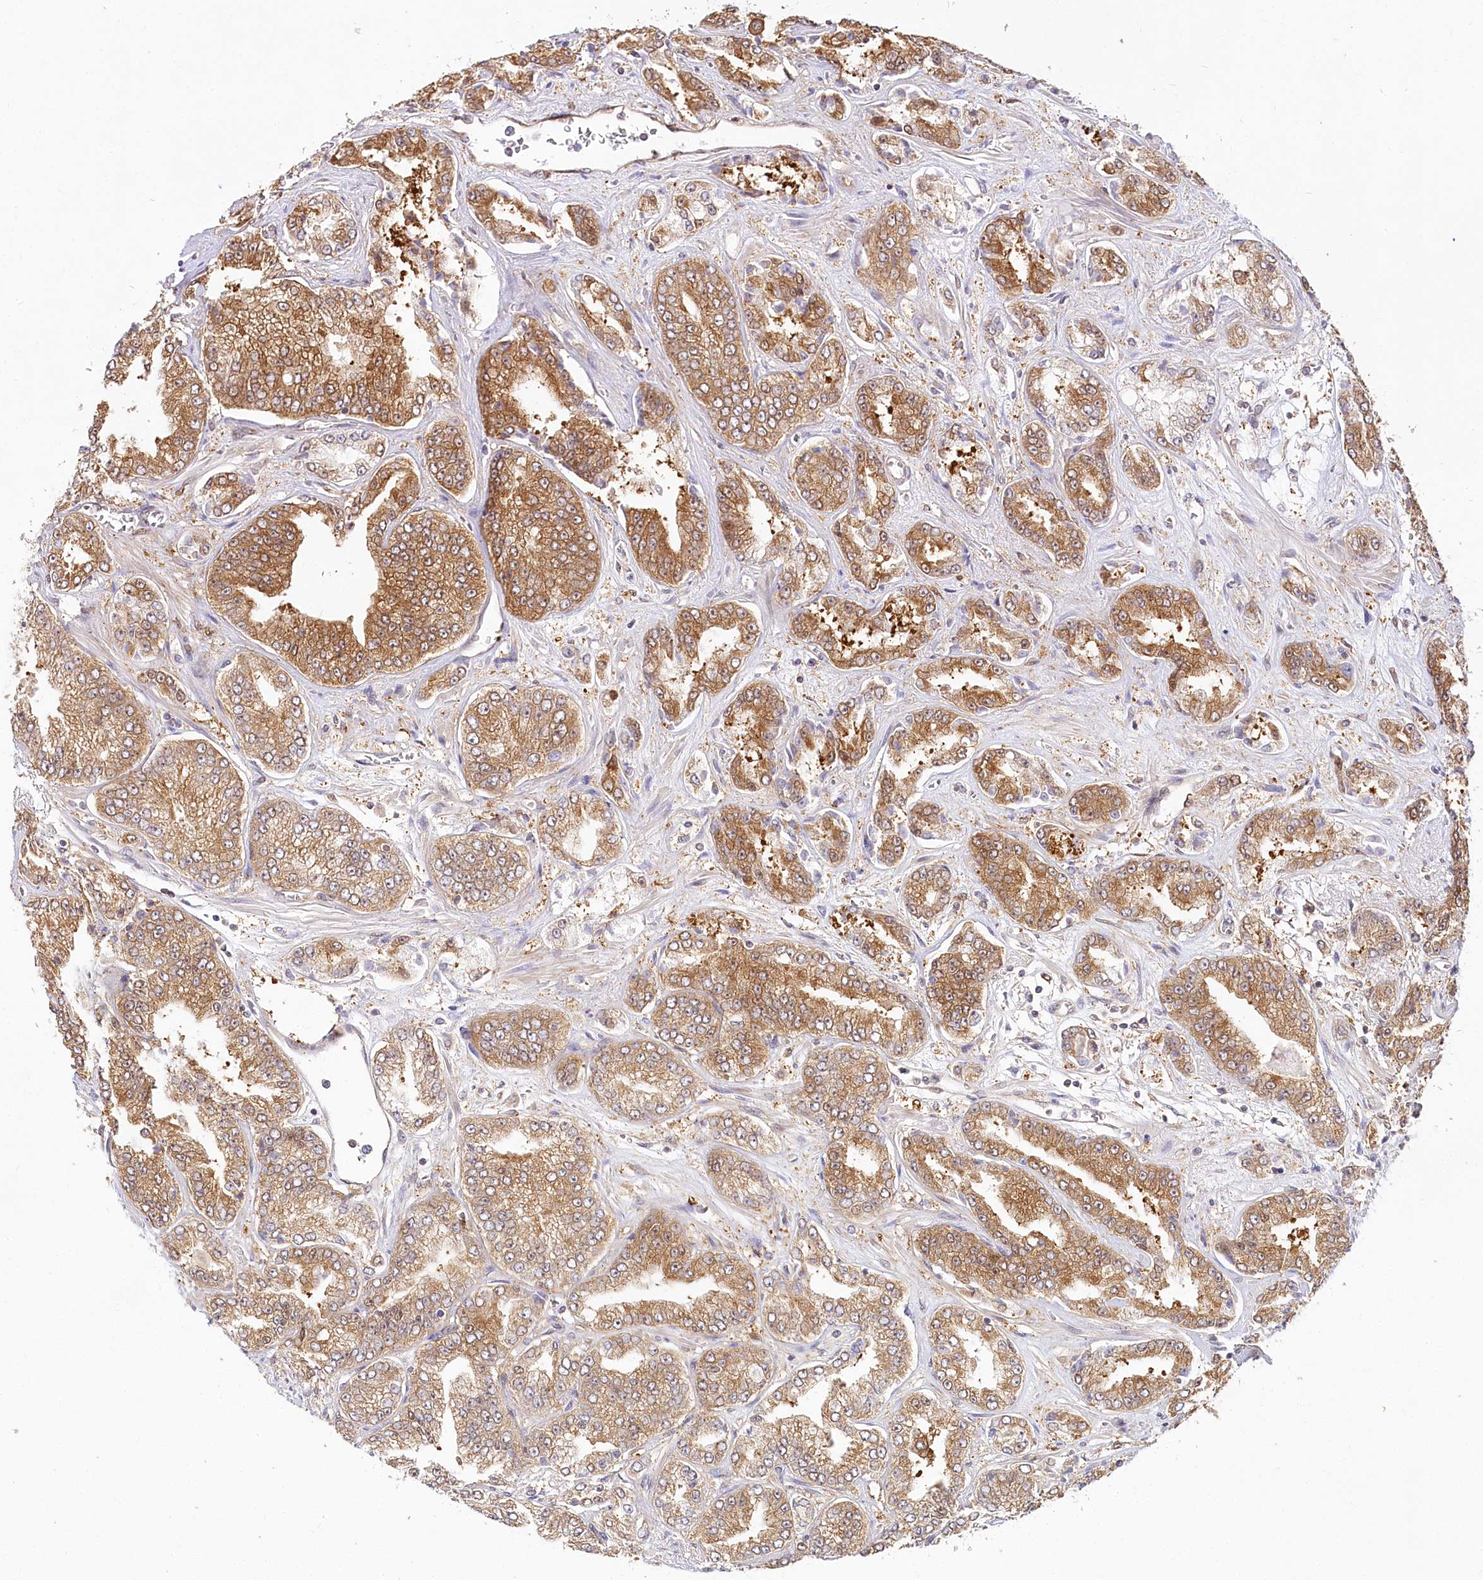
{"staining": {"intensity": "moderate", "quantity": ">75%", "location": "cytoplasmic/membranous"}, "tissue": "prostate cancer", "cell_type": "Tumor cells", "image_type": "cancer", "snomed": [{"axis": "morphology", "description": "Adenocarcinoma, High grade"}, {"axis": "topography", "description": "Prostate"}], "caption": "Prostate high-grade adenocarcinoma stained with a brown dye reveals moderate cytoplasmic/membranous positive positivity in about >75% of tumor cells.", "gene": "INPP4B", "patient": {"sex": "male", "age": 71}}